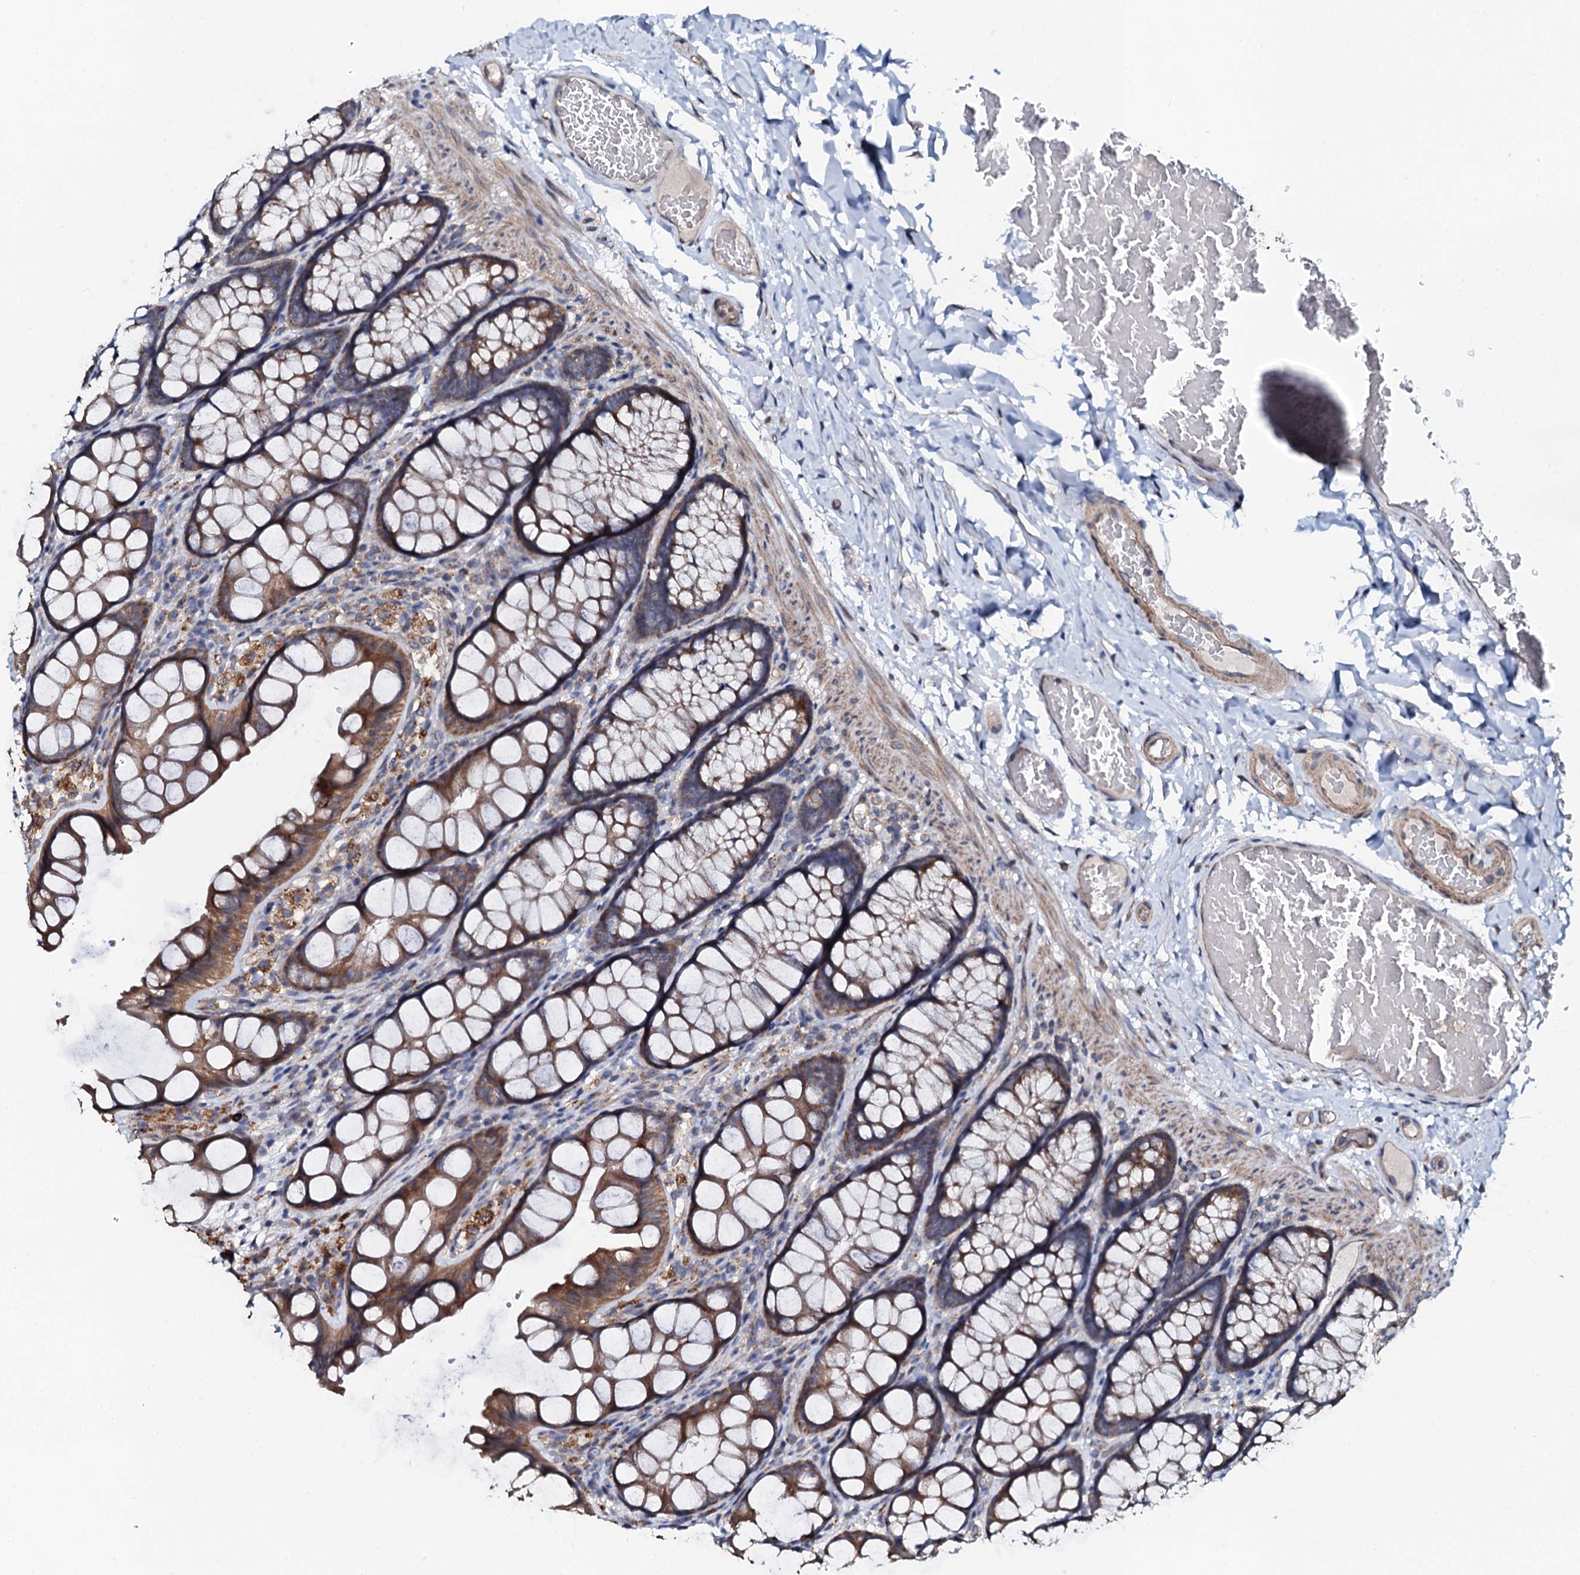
{"staining": {"intensity": "weak", "quantity": ">75%", "location": "cytoplasmic/membranous"}, "tissue": "colon", "cell_type": "Endothelial cells", "image_type": "normal", "snomed": [{"axis": "morphology", "description": "Normal tissue, NOS"}, {"axis": "topography", "description": "Colon"}], "caption": "Immunohistochemical staining of normal colon demonstrates weak cytoplasmic/membranous protein positivity in approximately >75% of endothelial cells.", "gene": "GLCE", "patient": {"sex": "male", "age": 47}}